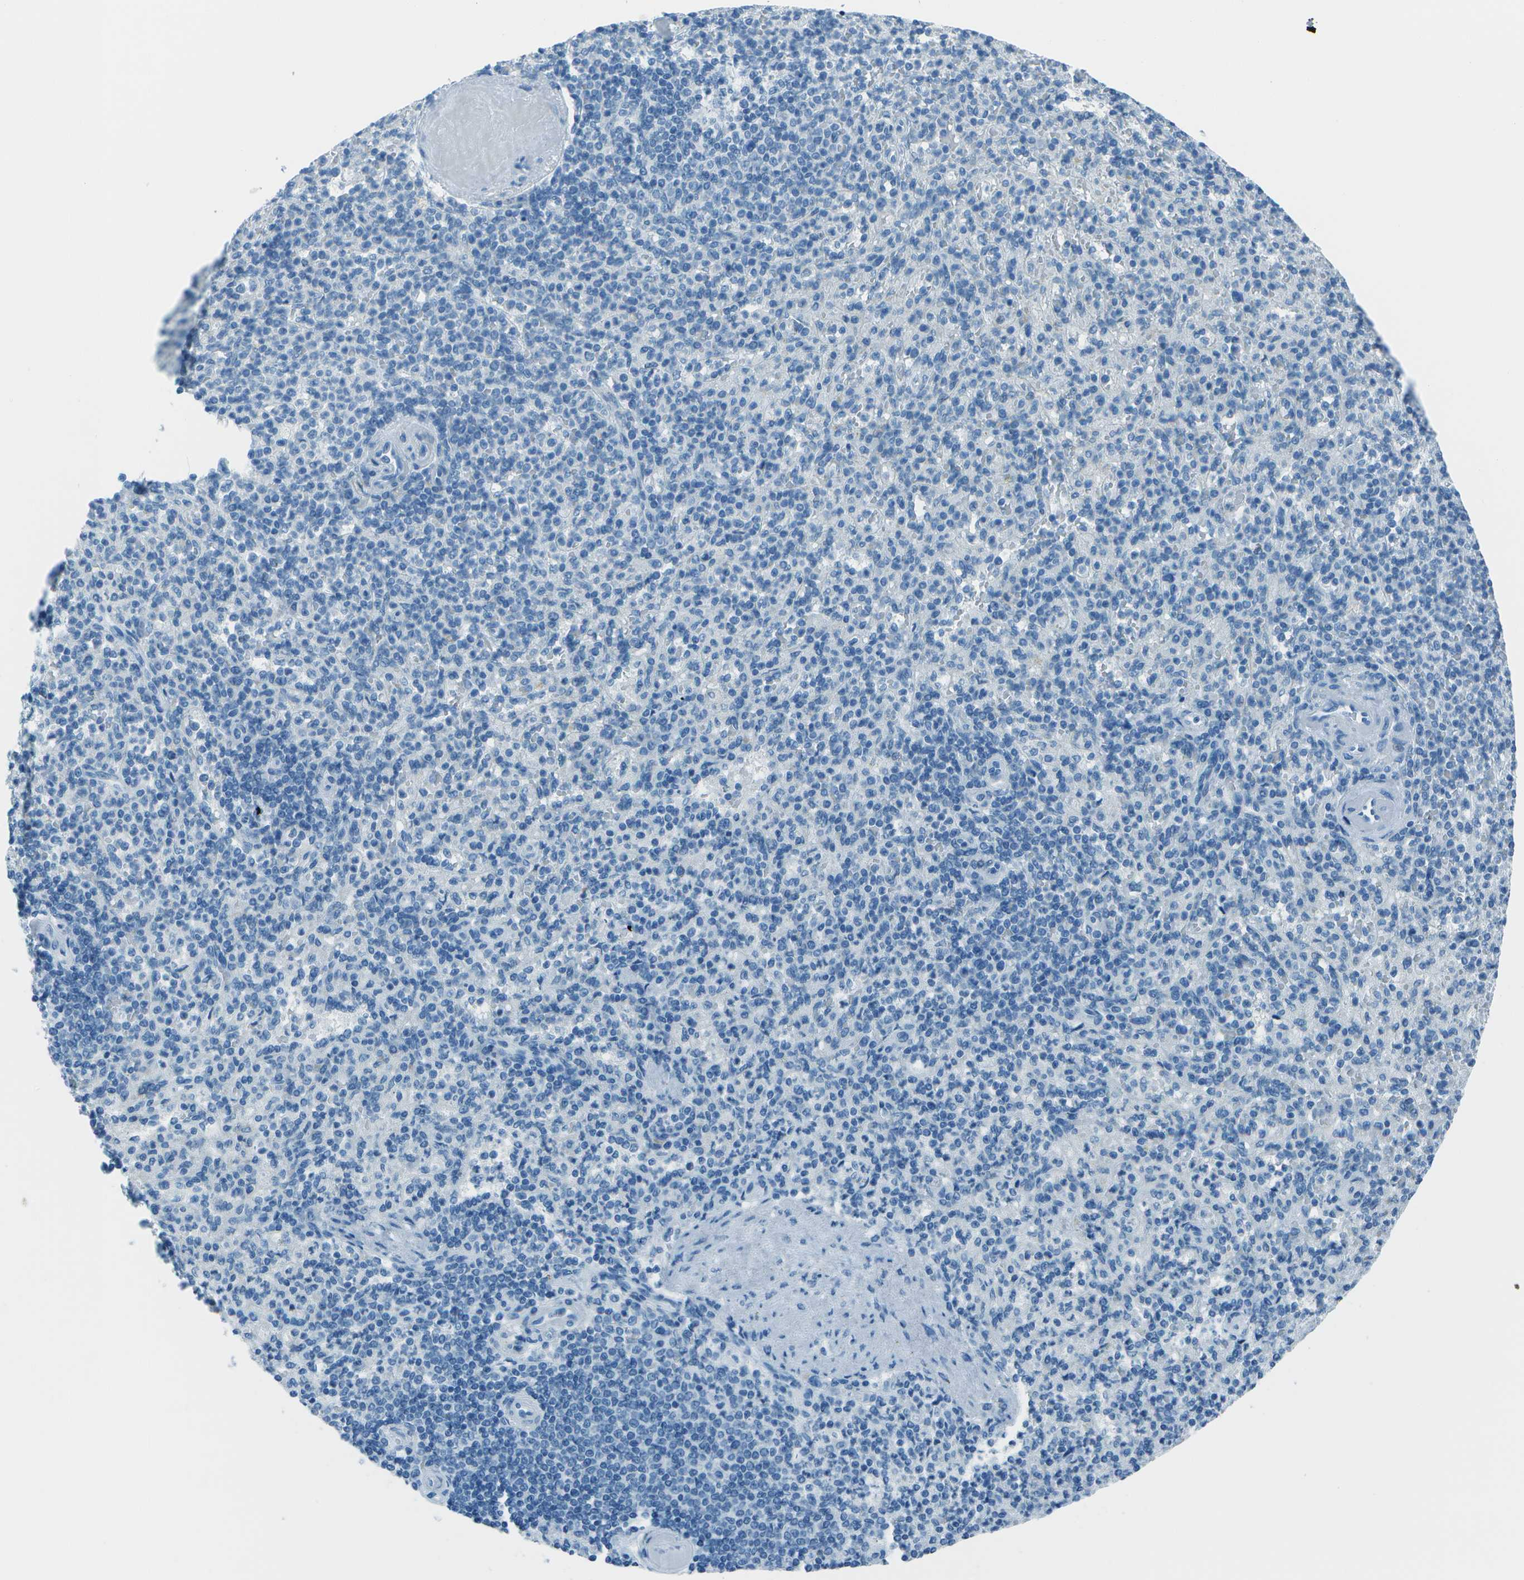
{"staining": {"intensity": "negative", "quantity": "none", "location": "none"}, "tissue": "spleen", "cell_type": "Cells in red pulp", "image_type": "normal", "snomed": [{"axis": "morphology", "description": "Normal tissue, NOS"}, {"axis": "topography", "description": "Spleen"}], "caption": "Spleen stained for a protein using IHC demonstrates no positivity cells in red pulp.", "gene": "FGF1", "patient": {"sex": "female", "age": 74}}